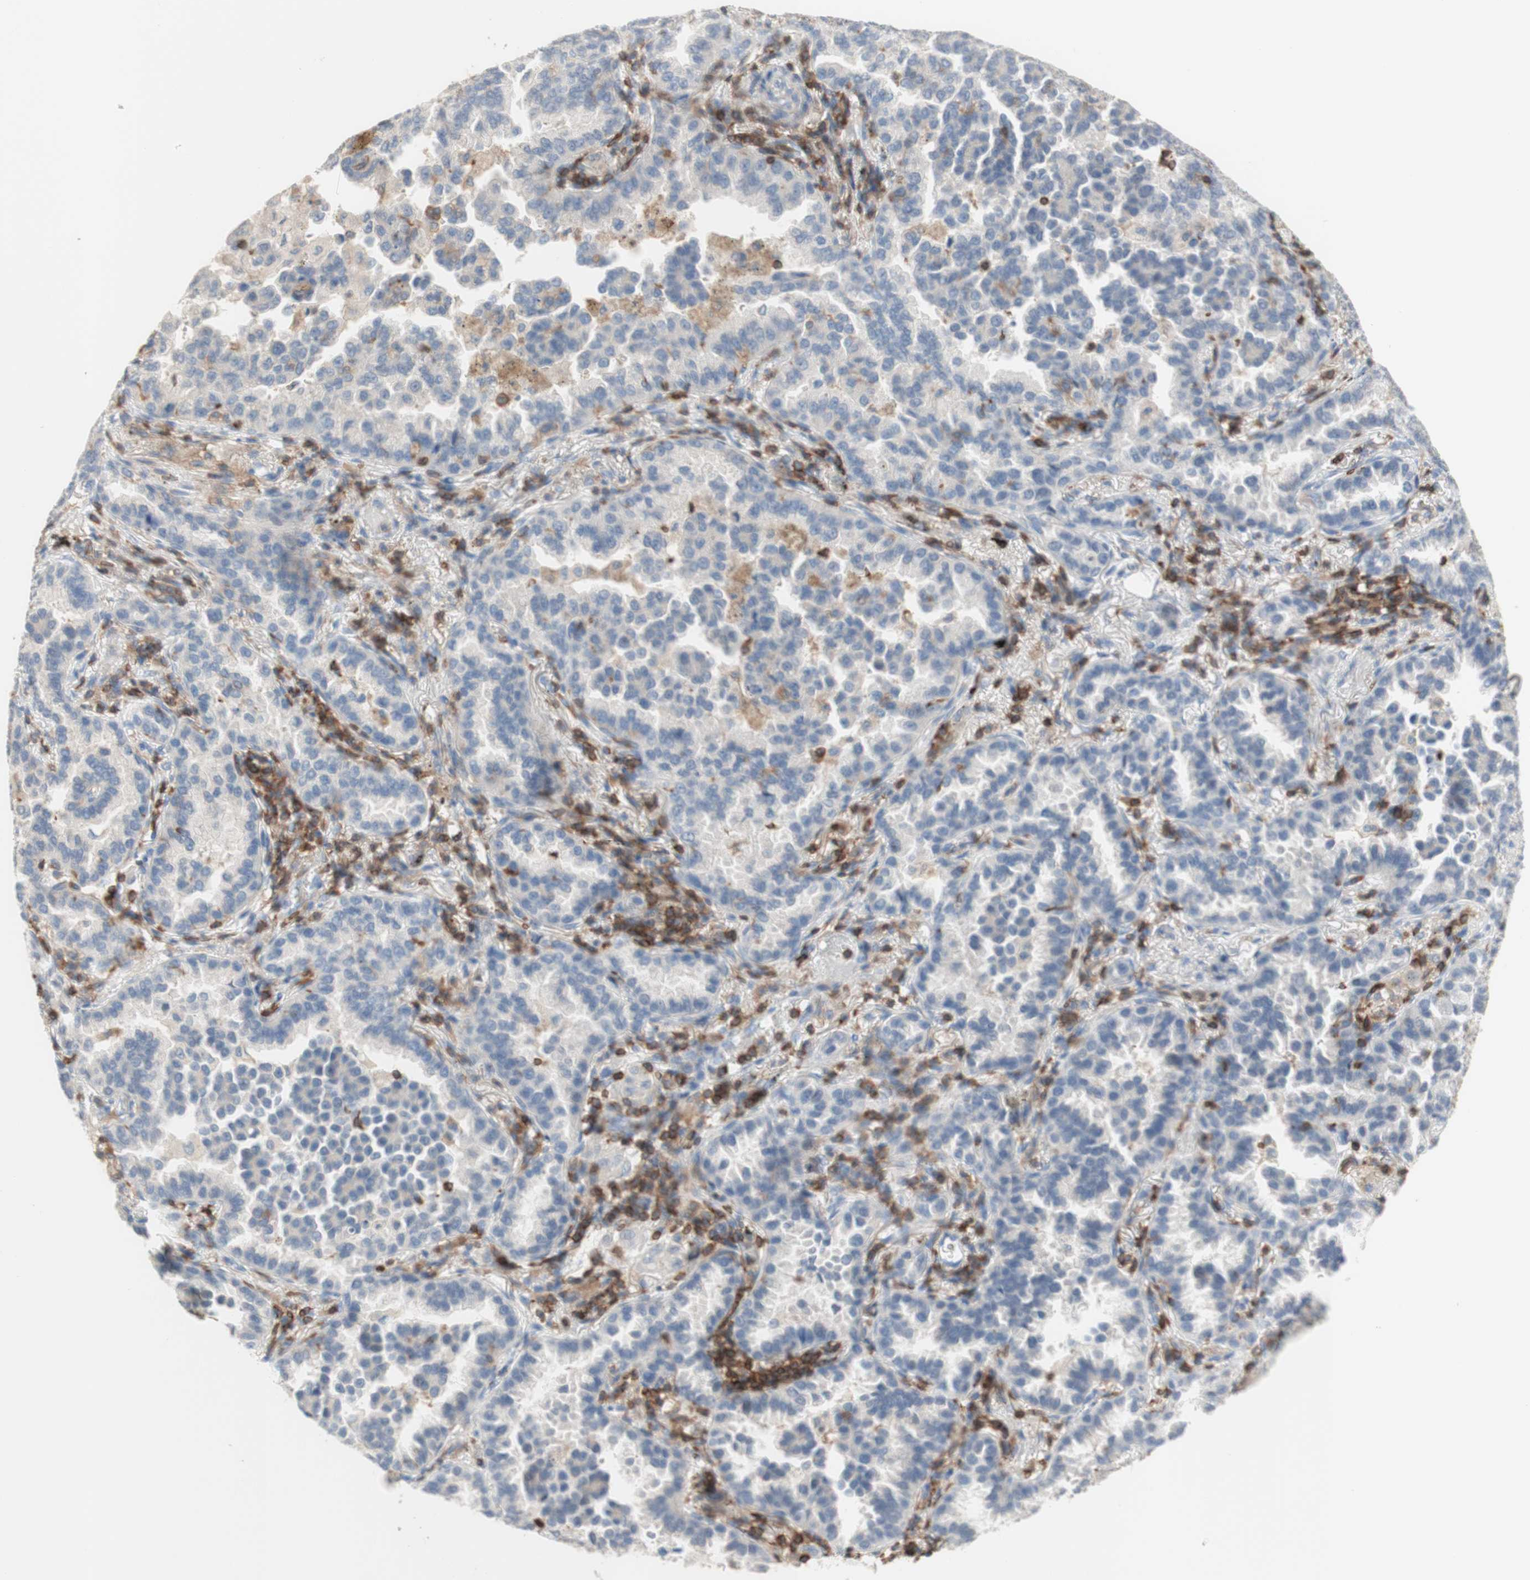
{"staining": {"intensity": "negative", "quantity": "none", "location": "none"}, "tissue": "lung cancer", "cell_type": "Tumor cells", "image_type": "cancer", "snomed": [{"axis": "morphology", "description": "Normal tissue, NOS"}, {"axis": "morphology", "description": "Adenocarcinoma, NOS"}, {"axis": "topography", "description": "Lung"}], "caption": "Immunohistochemistry (IHC) photomicrograph of neoplastic tissue: human lung cancer stained with DAB (3,3'-diaminobenzidine) reveals no significant protein expression in tumor cells. The staining is performed using DAB (3,3'-diaminobenzidine) brown chromogen with nuclei counter-stained in using hematoxylin.", "gene": "SPINK6", "patient": {"sex": "male", "age": 59}}